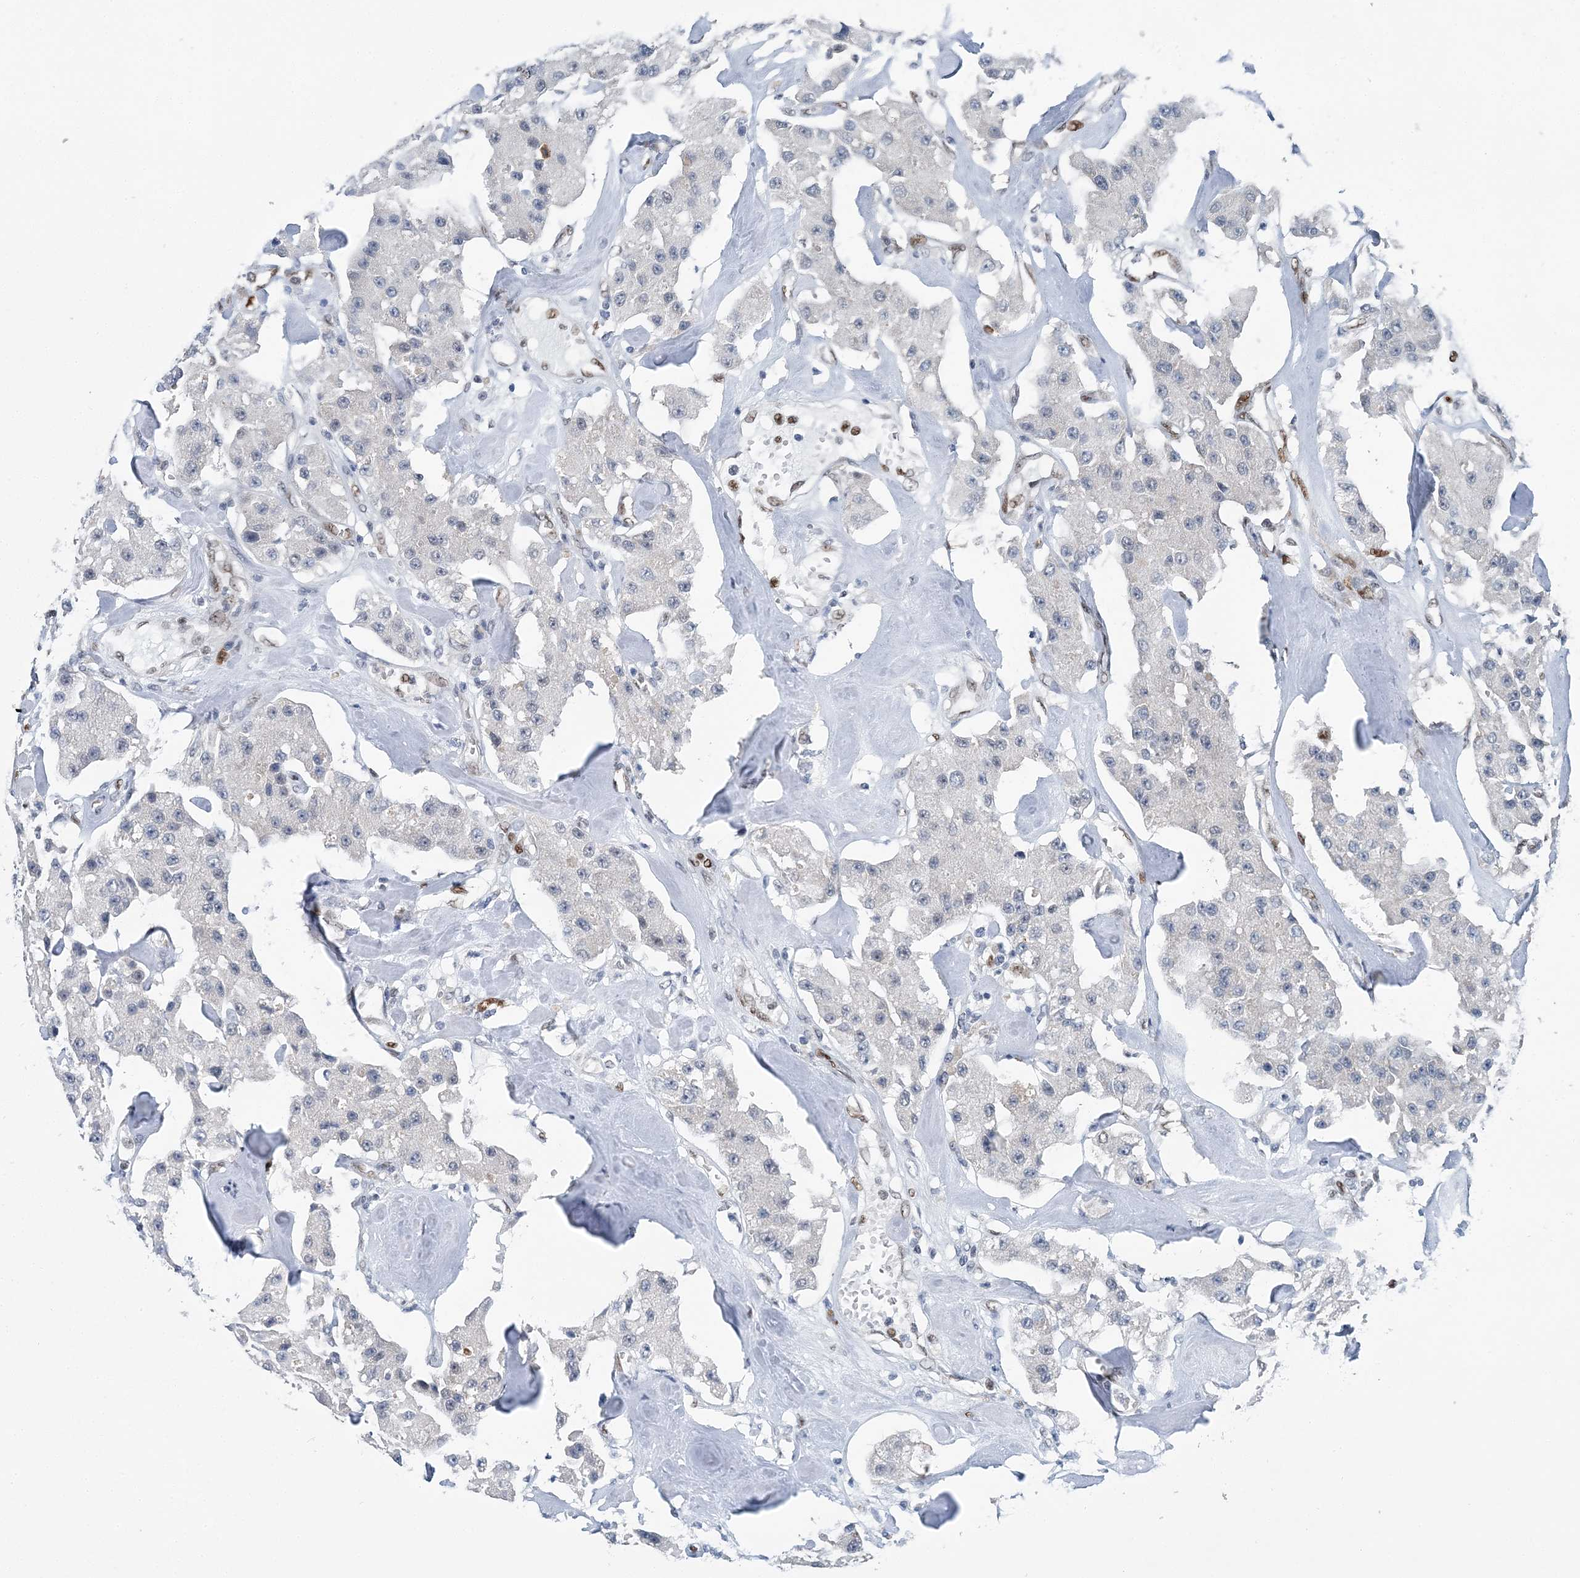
{"staining": {"intensity": "negative", "quantity": "none", "location": "none"}, "tissue": "carcinoid", "cell_type": "Tumor cells", "image_type": "cancer", "snomed": [{"axis": "morphology", "description": "Carcinoid, malignant, NOS"}, {"axis": "topography", "description": "Pancreas"}], "caption": "This histopathology image is of carcinoid stained with immunohistochemistry (IHC) to label a protein in brown with the nuclei are counter-stained blue. There is no expression in tumor cells. (Stains: DAB IHC with hematoxylin counter stain, Microscopy: brightfield microscopy at high magnification).", "gene": "HAT1", "patient": {"sex": "male", "age": 41}}